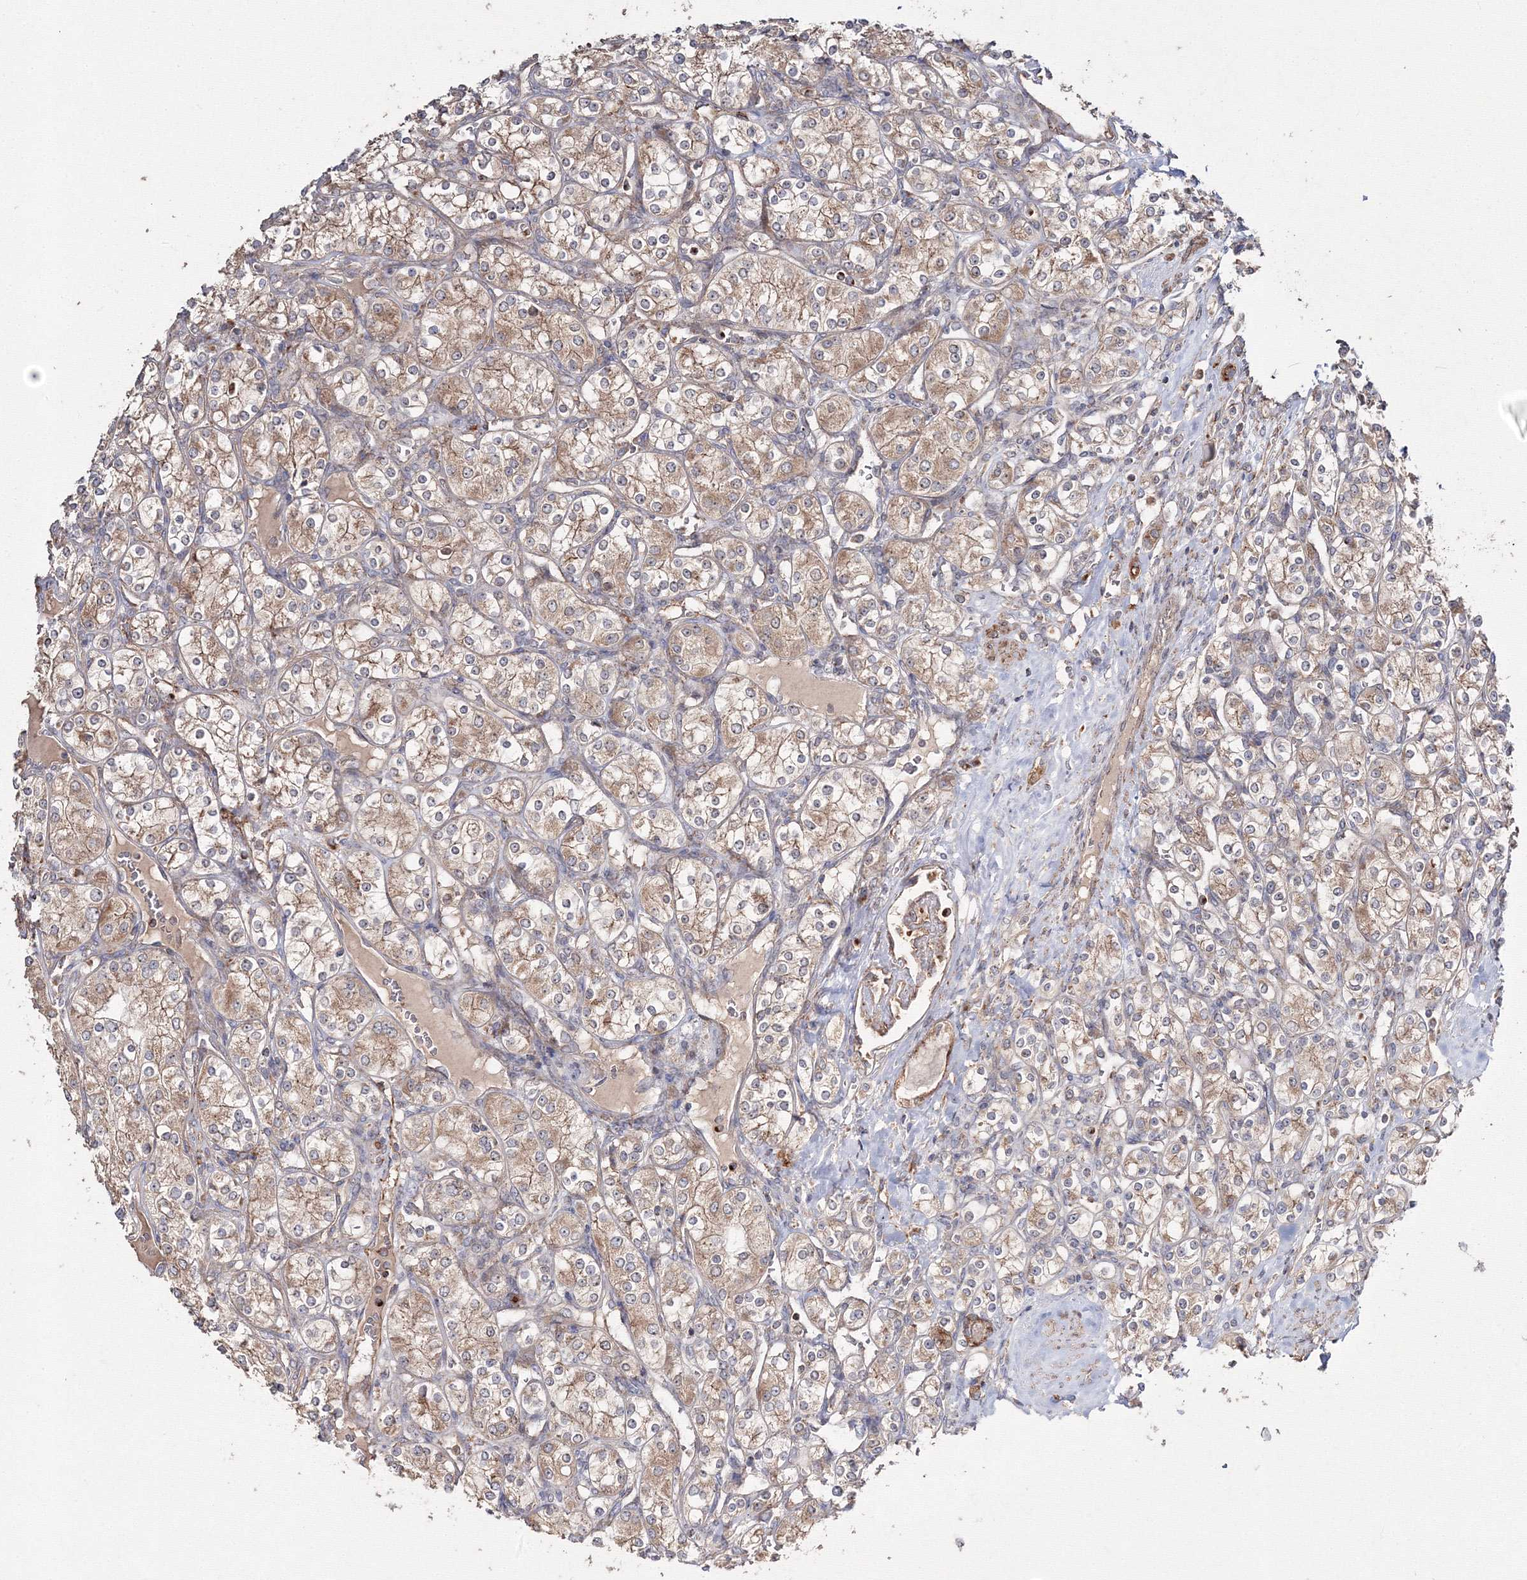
{"staining": {"intensity": "moderate", "quantity": ">75%", "location": "cytoplasmic/membranous"}, "tissue": "renal cancer", "cell_type": "Tumor cells", "image_type": "cancer", "snomed": [{"axis": "morphology", "description": "Adenocarcinoma, NOS"}, {"axis": "topography", "description": "Kidney"}], "caption": "An immunohistochemistry photomicrograph of neoplastic tissue is shown. Protein staining in brown highlights moderate cytoplasmic/membranous positivity in renal cancer (adenocarcinoma) within tumor cells. (Stains: DAB in brown, nuclei in blue, Microscopy: brightfield microscopy at high magnification).", "gene": "DDO", "patient": {"sex": "male", "age": 77}}